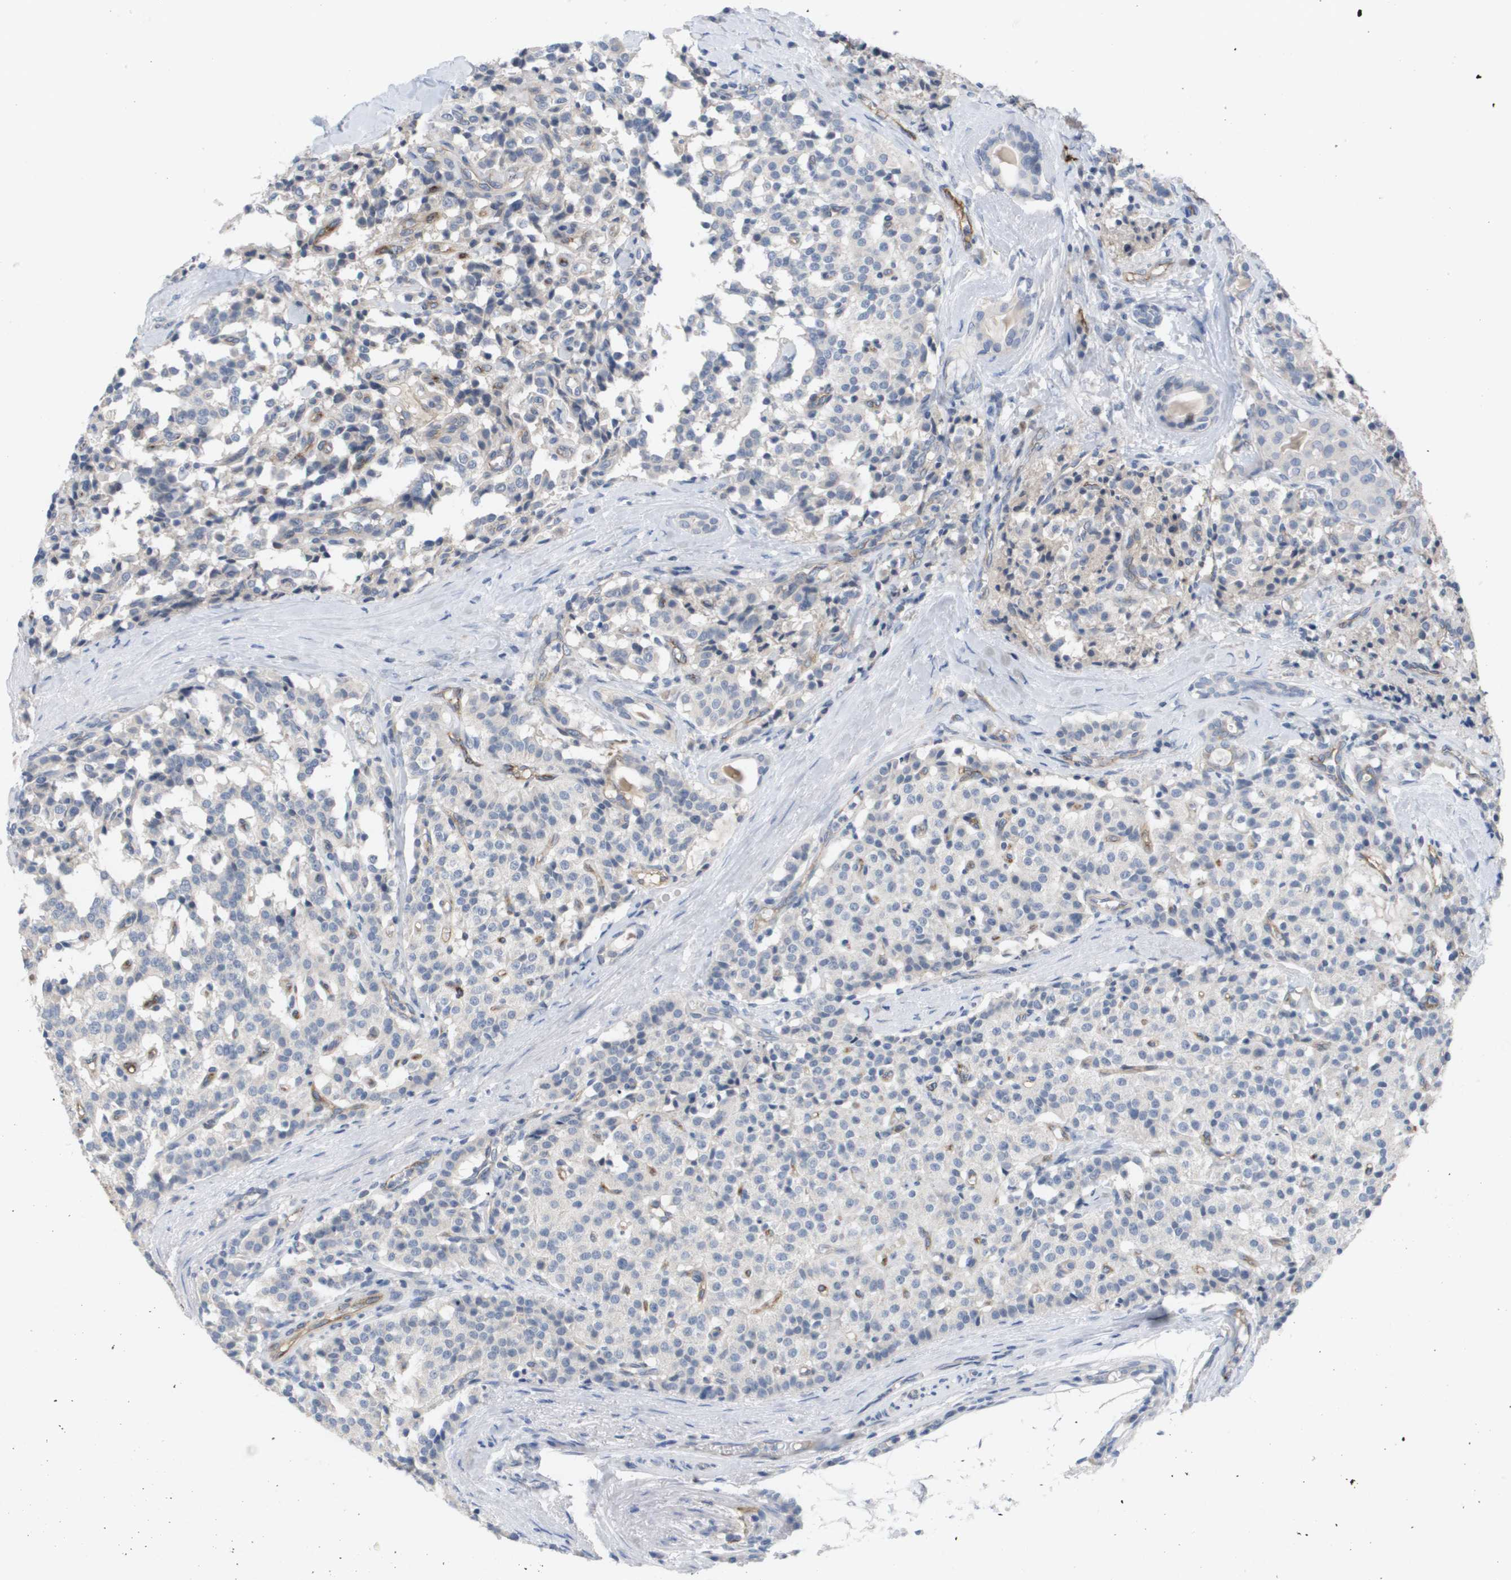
{"staining": {"intensity": "negative", "quantity": "none", "location": "none"}, "tissue": "carcinoid", "cell_type": "Tumor cells", "image_type": "cancer", "snomed": [{"axis": "morphology", "description": "Carcinoid, malignant, NOS"}, {"axis": "topography", "description": "Lung"}], "caption": "High magnification brightfield microscopy of malignant carcinoid stained with DAB (3,3'-diaminobenzidine) (brown) and counterstained with hematoxylin (blue): tumor cells show no significant staining.", "gene": "ANGPT2", "patient": {"sex": "male", "age": 30}}